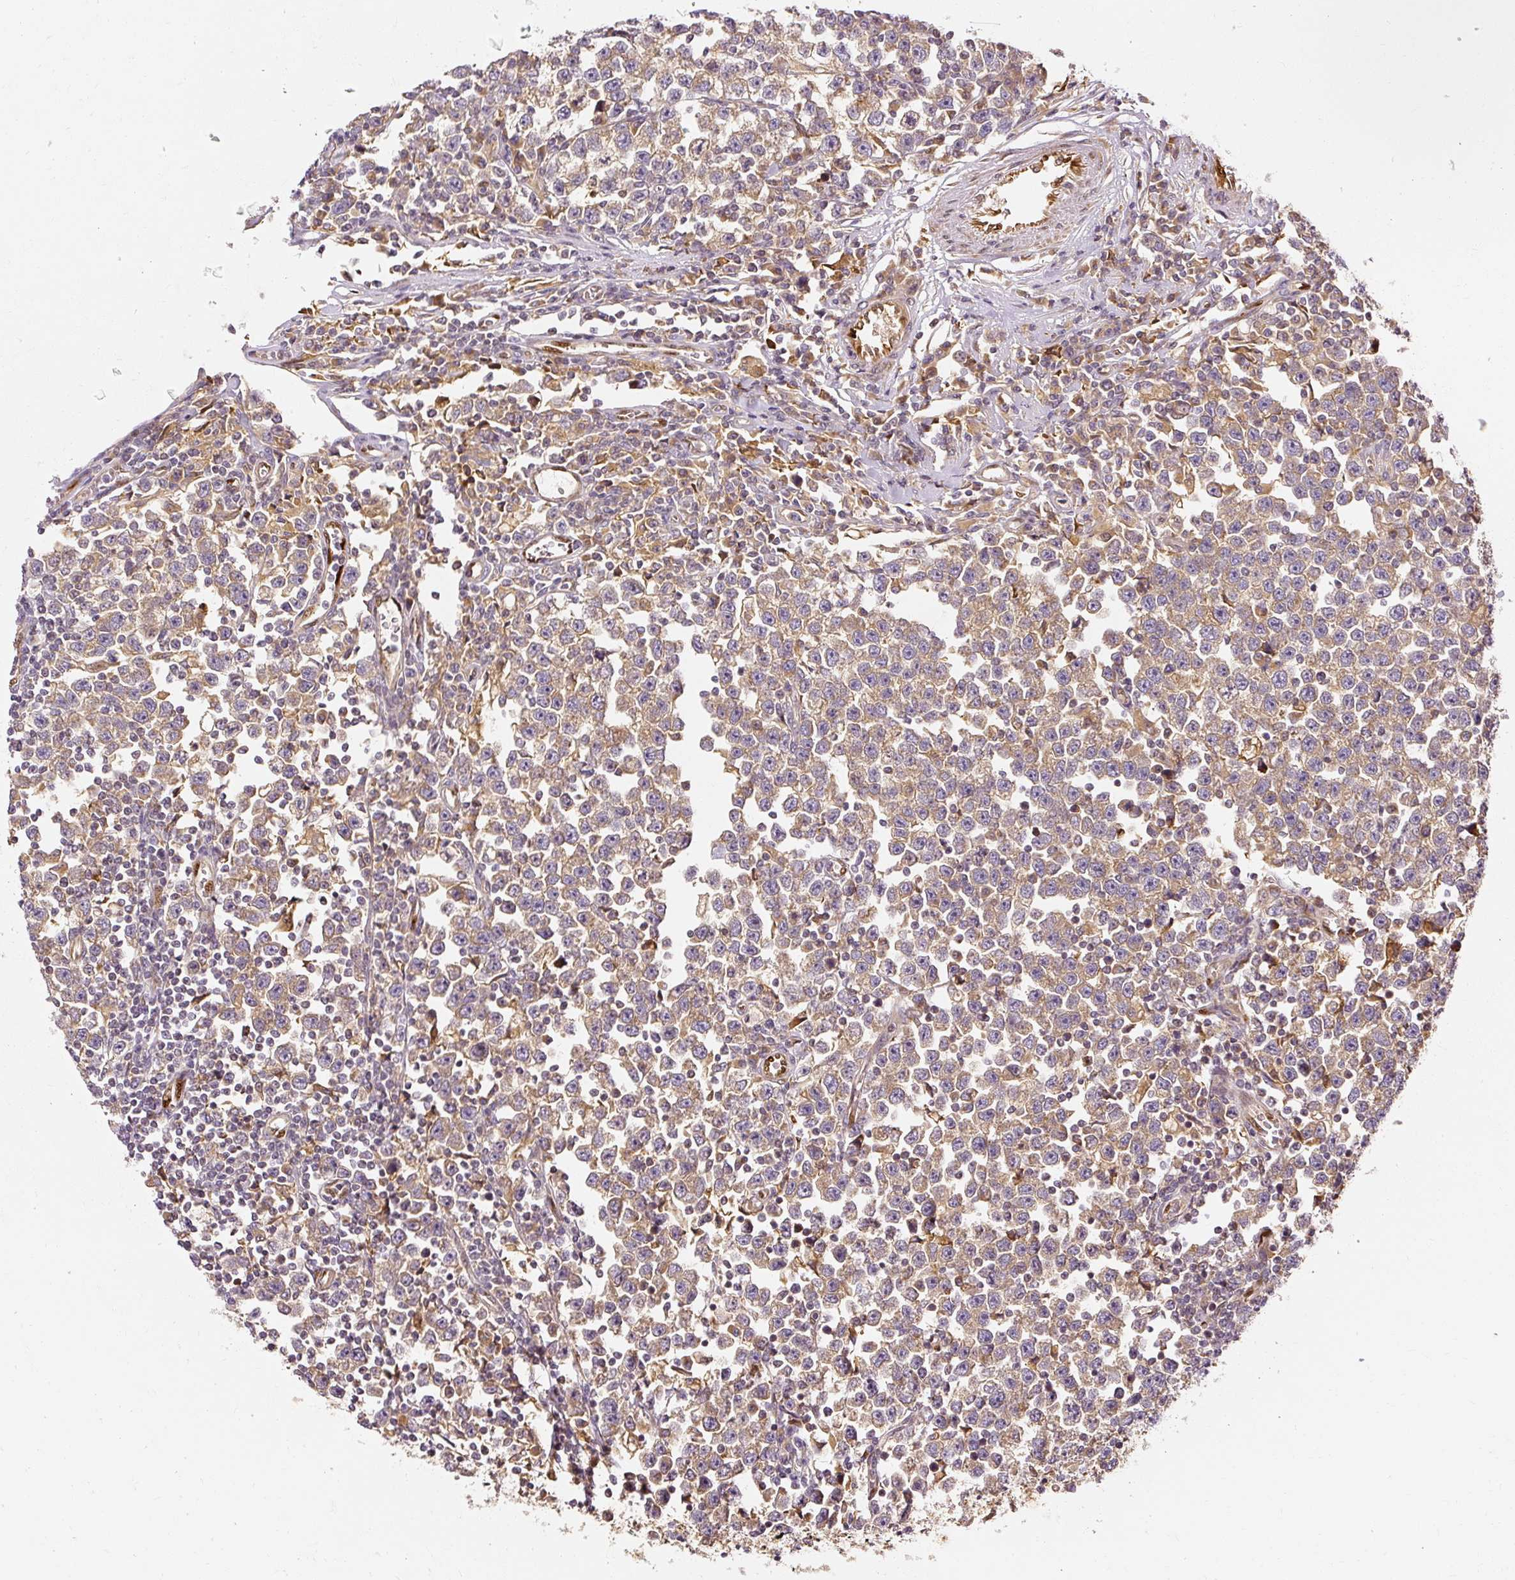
{"staining": {"intensity": "weak", "quantity": ">75%", "location": "cytoplasmic/membranous"}, "tissue": "testis cancer", "cell_type": "Tumor cells", "image_type": "cancer", "snomed": [{"axis": "morphology", "description": "Seminoma, NOS"}, {"axis": "topography", "description": "Testis"}], "caption": "Testis cancer (seminoma) tissue displays weak cytoplasmic/membranous expression in about >75% of tumor cells, visualized by immunohistochemistry. The protein of interest is stained brown, and the nuclei are stained in blue (DAB IHC with brightfield microscopy, high magnification).", "gene": "NAPA", "patient": {"sex": "male", "age": 43}}